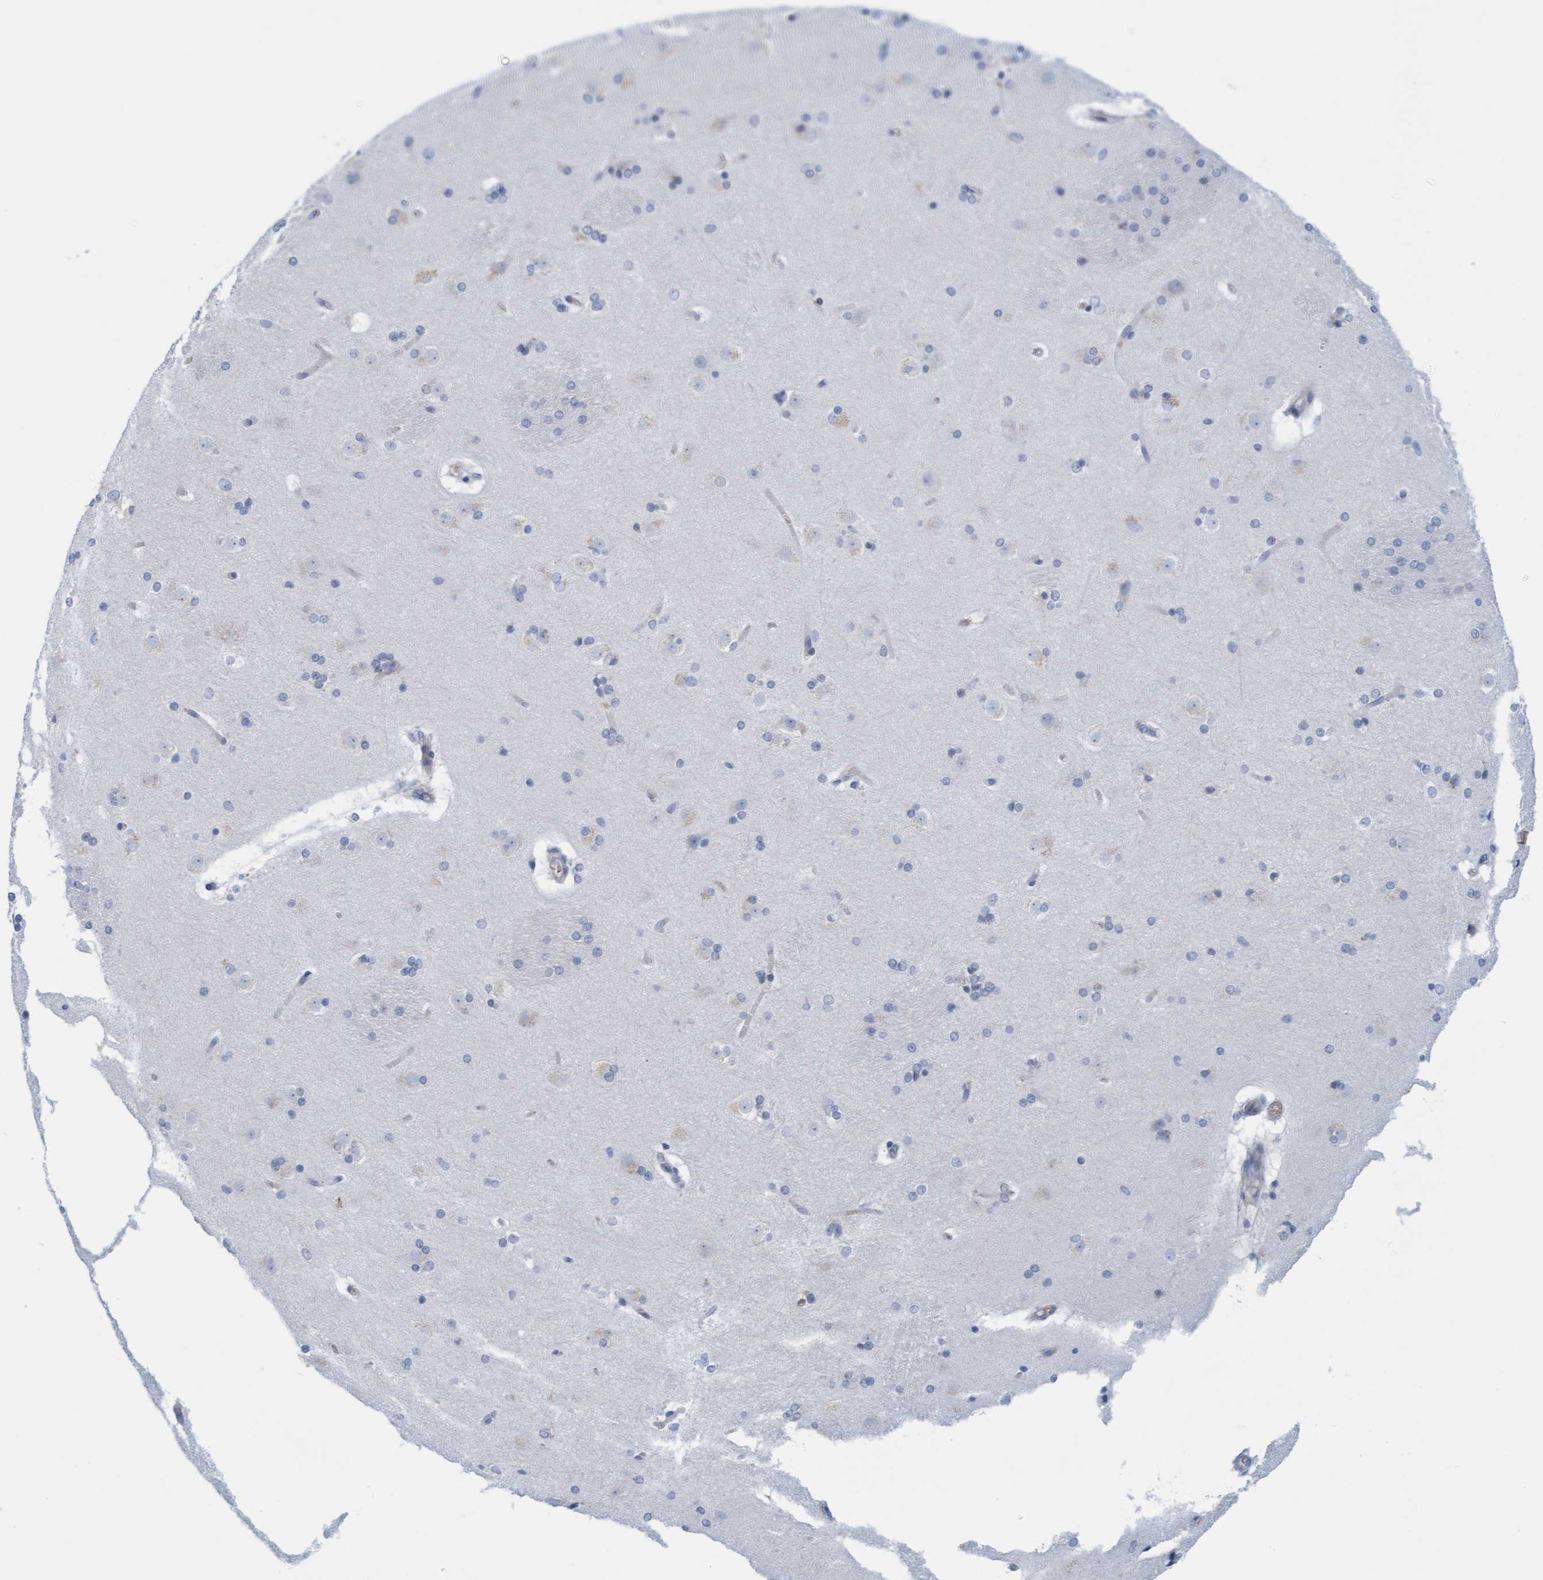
{"staining": {"intensity": "negative", "quantity": "none", "location": "none"}, "tissue": "caudate", "cell_type": "Glial cells", "image_type": "normal", "snomed": [{"axis": "morphology", "description": "Normal tissue, NOS"}, {"axis": "topography", "description": "Lateral ventricle wall"}], "caption": "Immunohistochemical staining of unremarkable caudate reveals no significant staining in glial cells.", "gene": "P2RX5", "patient": {"sex": "female", "age": 19}}